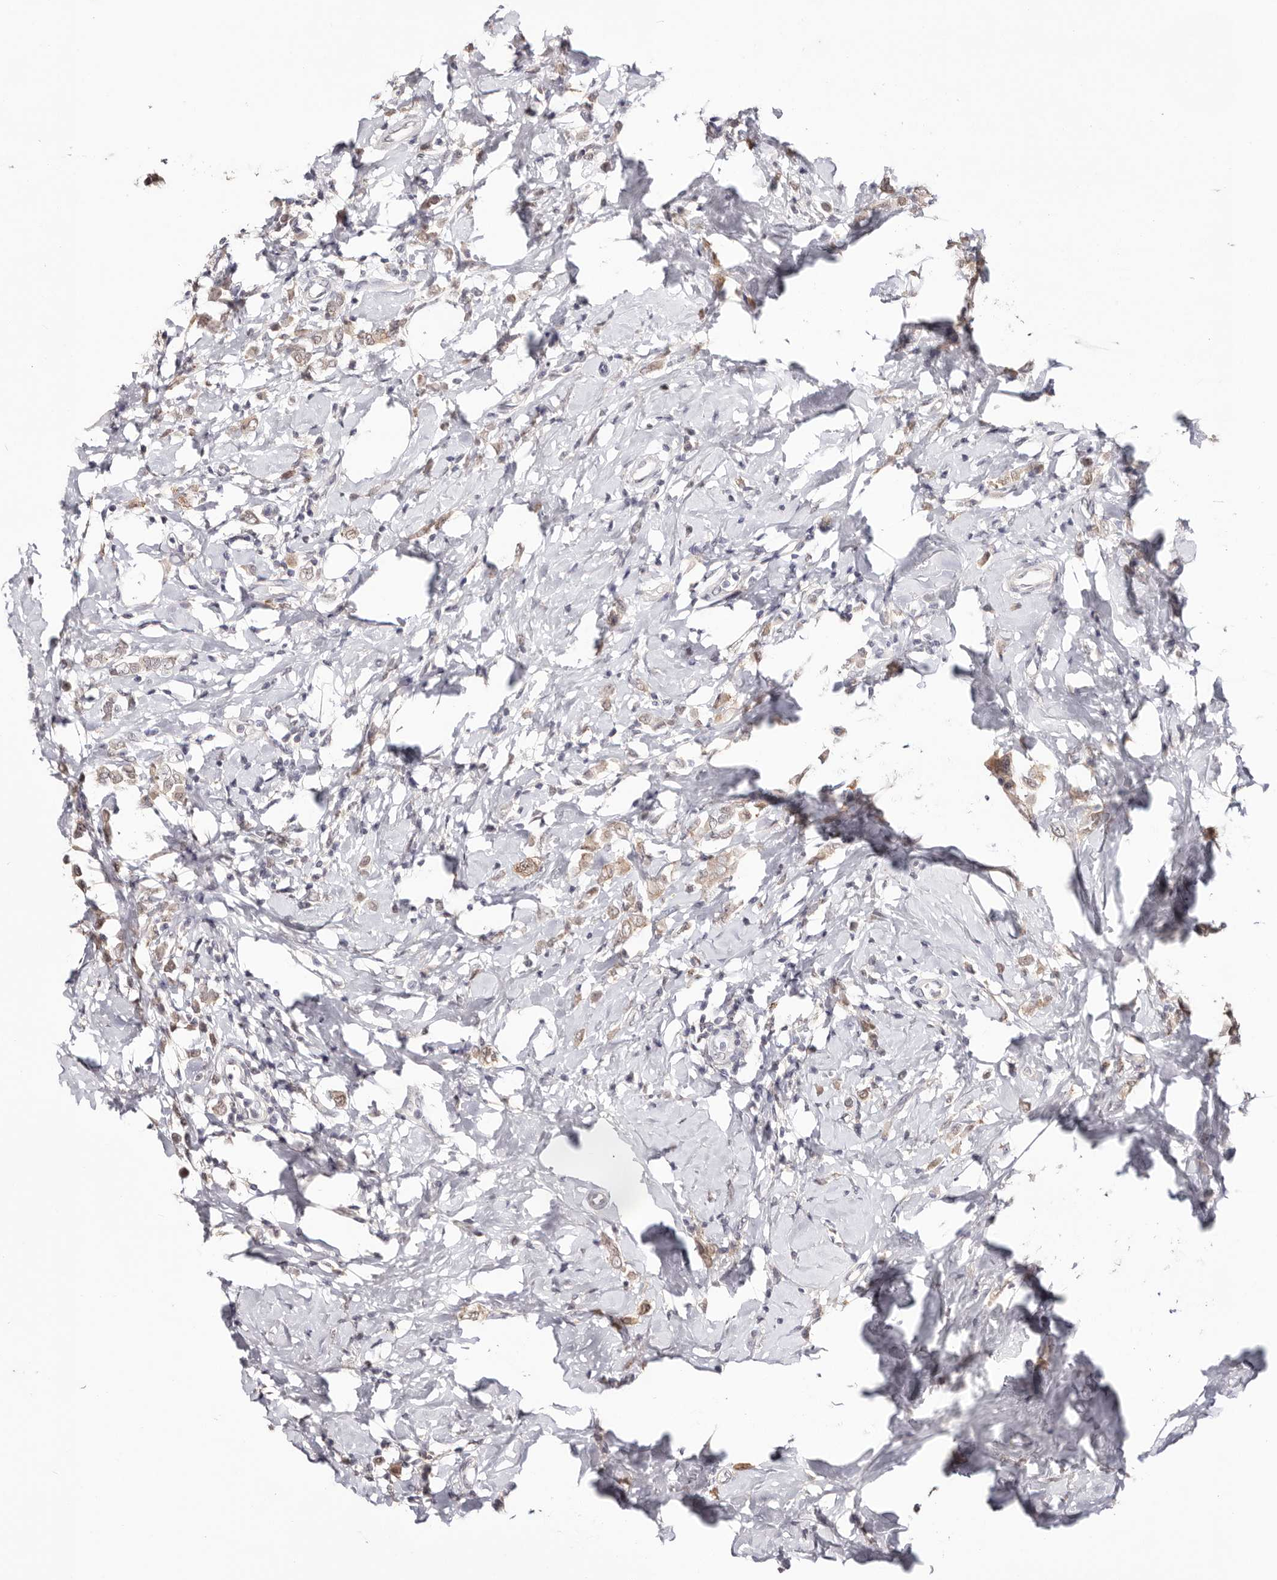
{"staining": {"intensity": "weak", "quantity": ">75%", "location": "cytoplasmic/membranous"}, "tissue": "breast cancer", "cell_type": "Tumor cells", "image_type": "cancer", "snomed": [{"axis": "morphology", "description": "Lobular carcinoma"}, {"axis": "topography", "description": "Breast"}], "caption": "Tumor cells display low levels of weak cytoplasmic/membranous positivity in approximately >75% of cells in breast cancer.", "gene": "TYW3", "patient": {"sex": "female", "age": 47}}